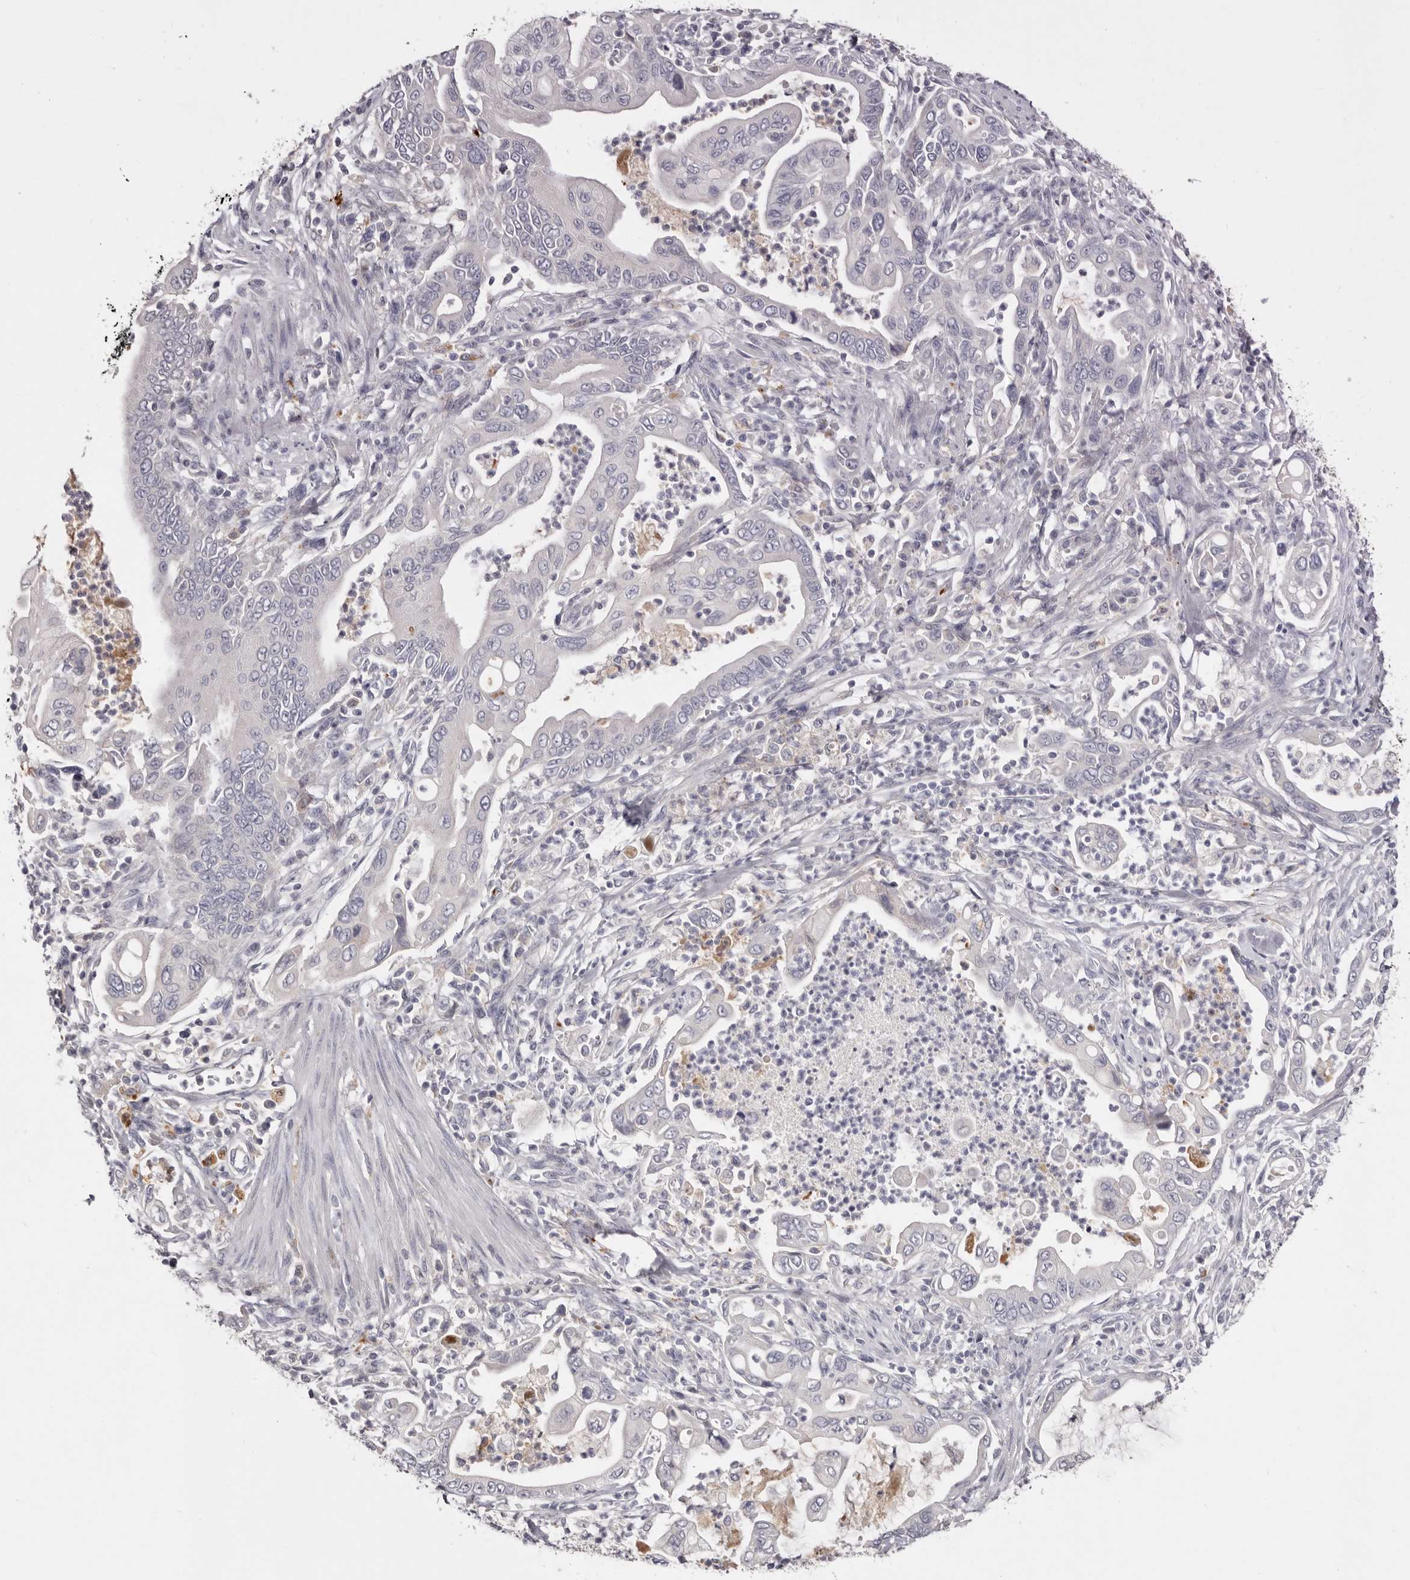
{"staining": {"intensity": "negative", "quantity": "none", "location": "none"}, "tissue": "pancreatic cancer", "cell_type": "Tumor cells", "image_type": "cancer", "snomed": [{"axis": "morphology", "description": "Adenocarcinoma, NOS"}, {"axis": "topography", "description": "Pancreas"}], "caption": "IHC of human pancreatic cancer (adenocarcinoma) demonstrates no staining in tumor cells.", "gene": "KLHL38", "patient": {"sex": "male", "age": 78}}